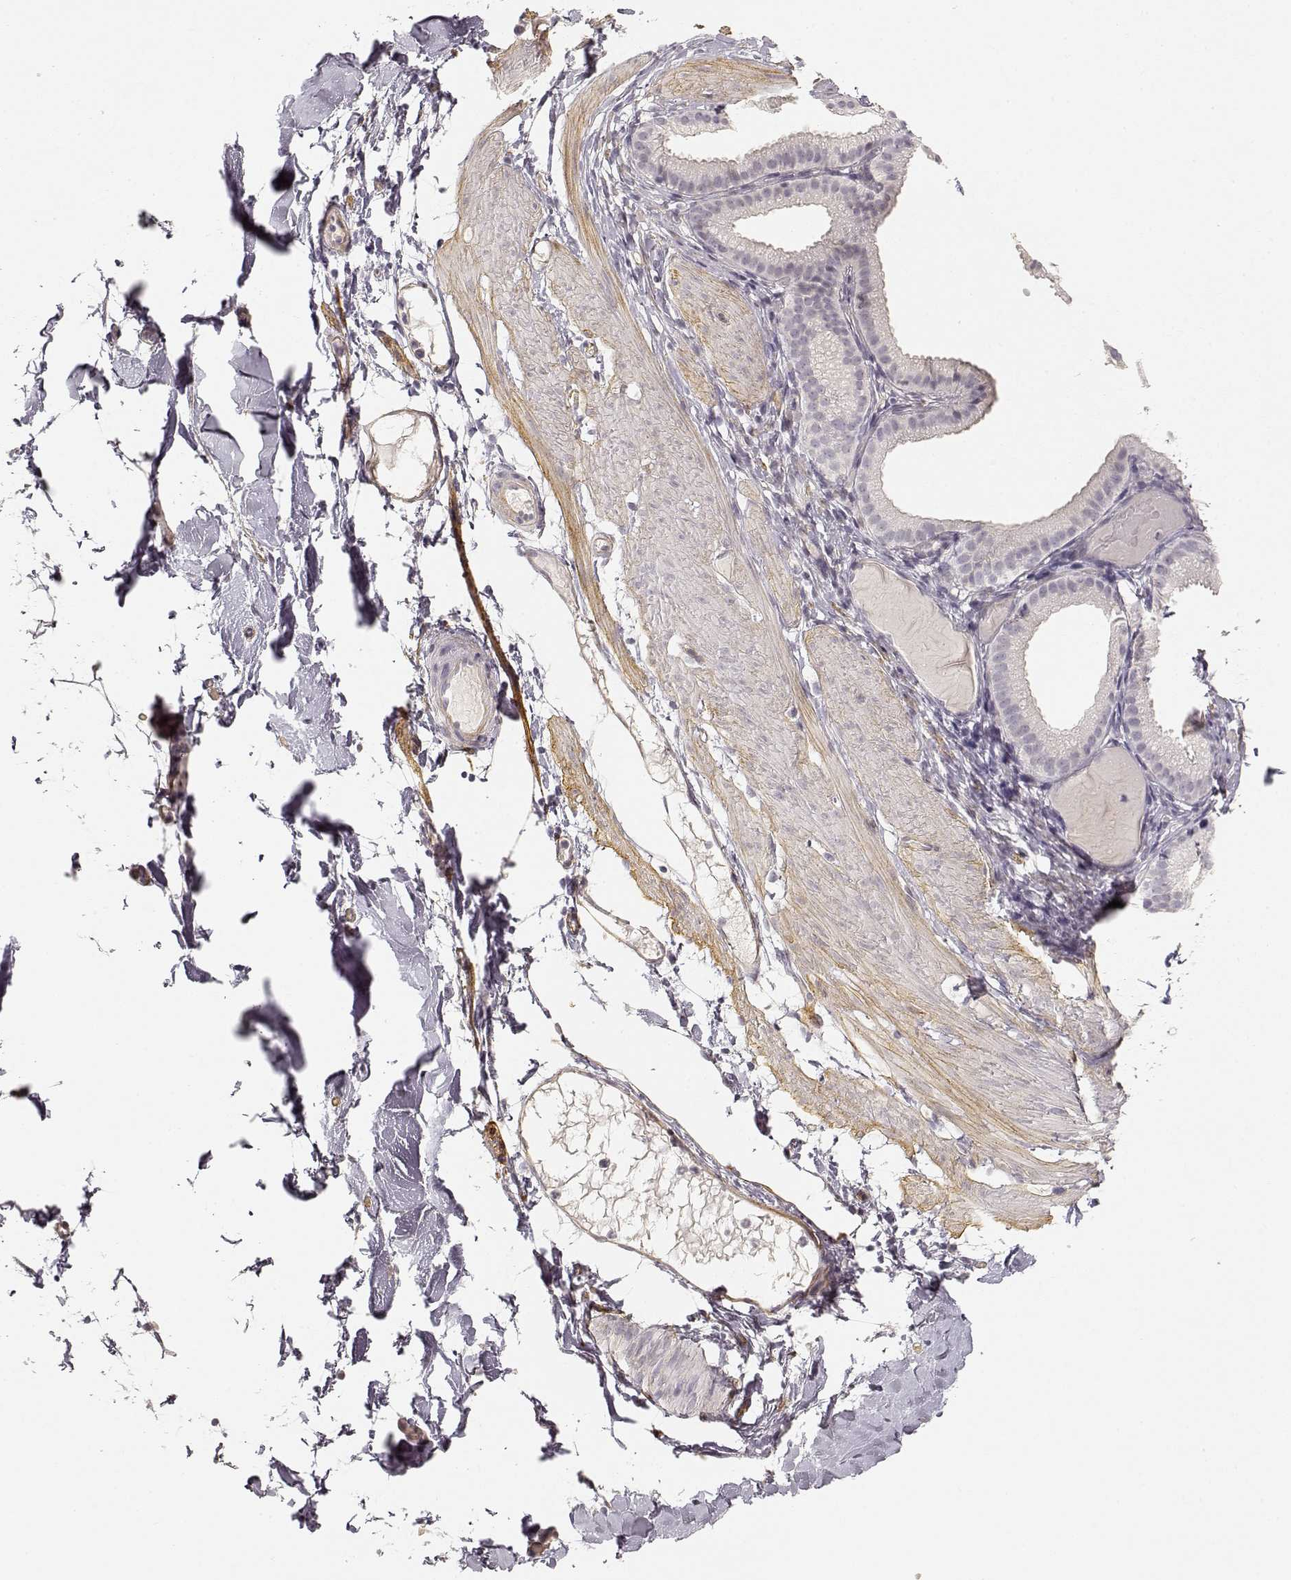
{"staining": {"intensity": "negative", "quantity": "none", "location": "none"}, "tissue": "soft tissue", "cell_type": "Fibroblasts", "image_type": "normal", "snomed": [{"axis": "morphology", "description": "Normal tissue, NOS"}, {"axis": "topography", "description": "Gallbladder"}, {"axis": "topography", "description": "Peripheral nerve tissue"}], "caption": "IHC photomicrograph of normal soft tissue: human soft tissue stained with DAB (3,3'-diaminobenzidine) exhibits no significant protein positivity in fibroblasts.", "gene": "LAMA4", "patient": {"sex": "female", "age": 45}}